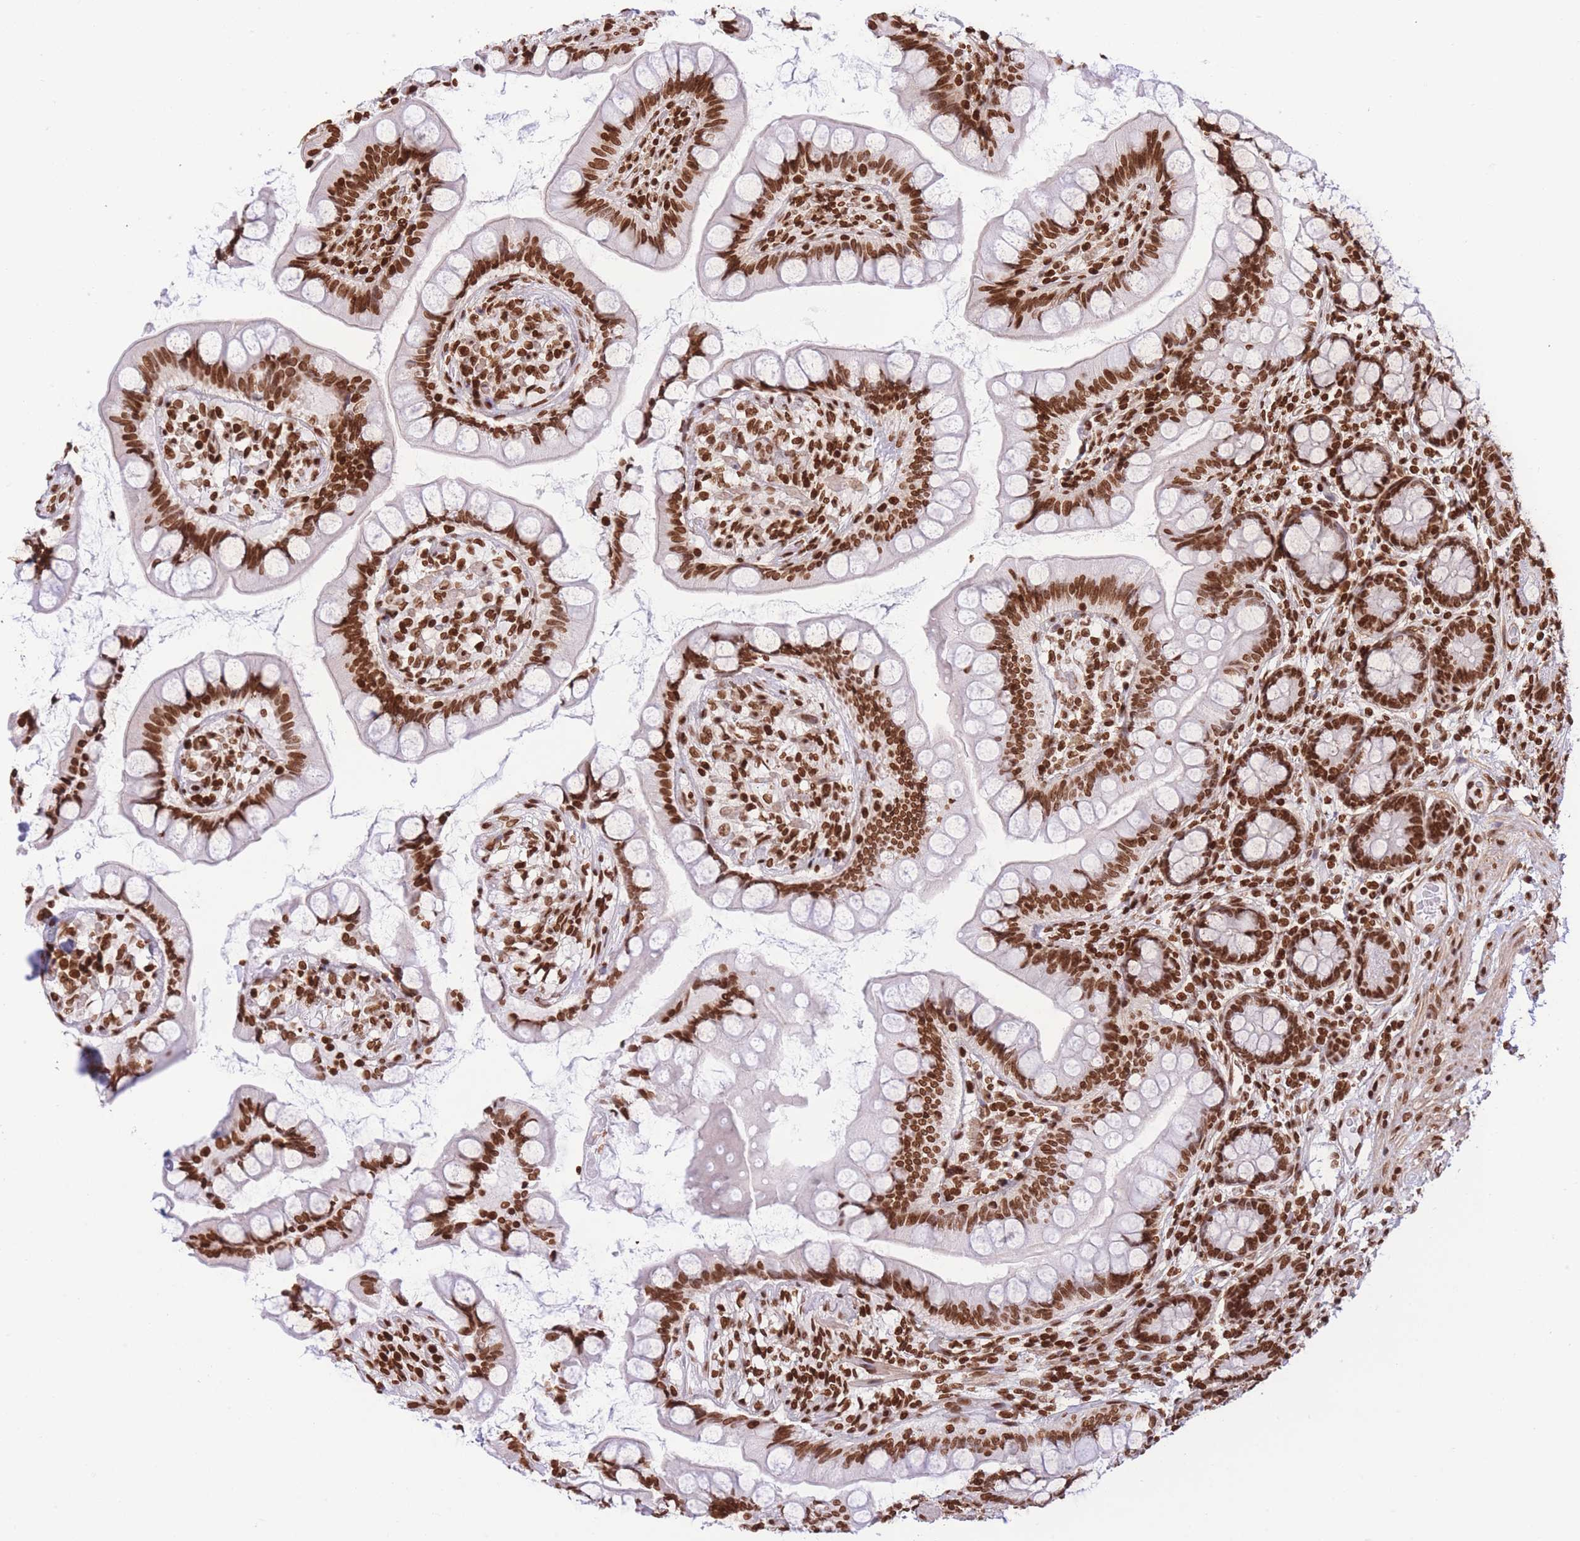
{"staining": {"intensity": "strong", "quantity": ">75%", "location": "nuclear"}, "tissue": "small intestine", "cell_type": "Glandular cells", "image_type": "normal", "snomed": [{"axis": "morphology", "description": "Normal tissue, NOS"}, {"axis": "topography", "description": "Small intestine"}], "caption": "IHC photomicrograph of benign small intestine: small intestine stained using IHC reveals high levels of strong protein expression localized specifically in the nuclear of glandular cells, appearing as a nuclear brown color.", "gene": "H2BC10", "patient": {"sex": "male", "age": 70}}